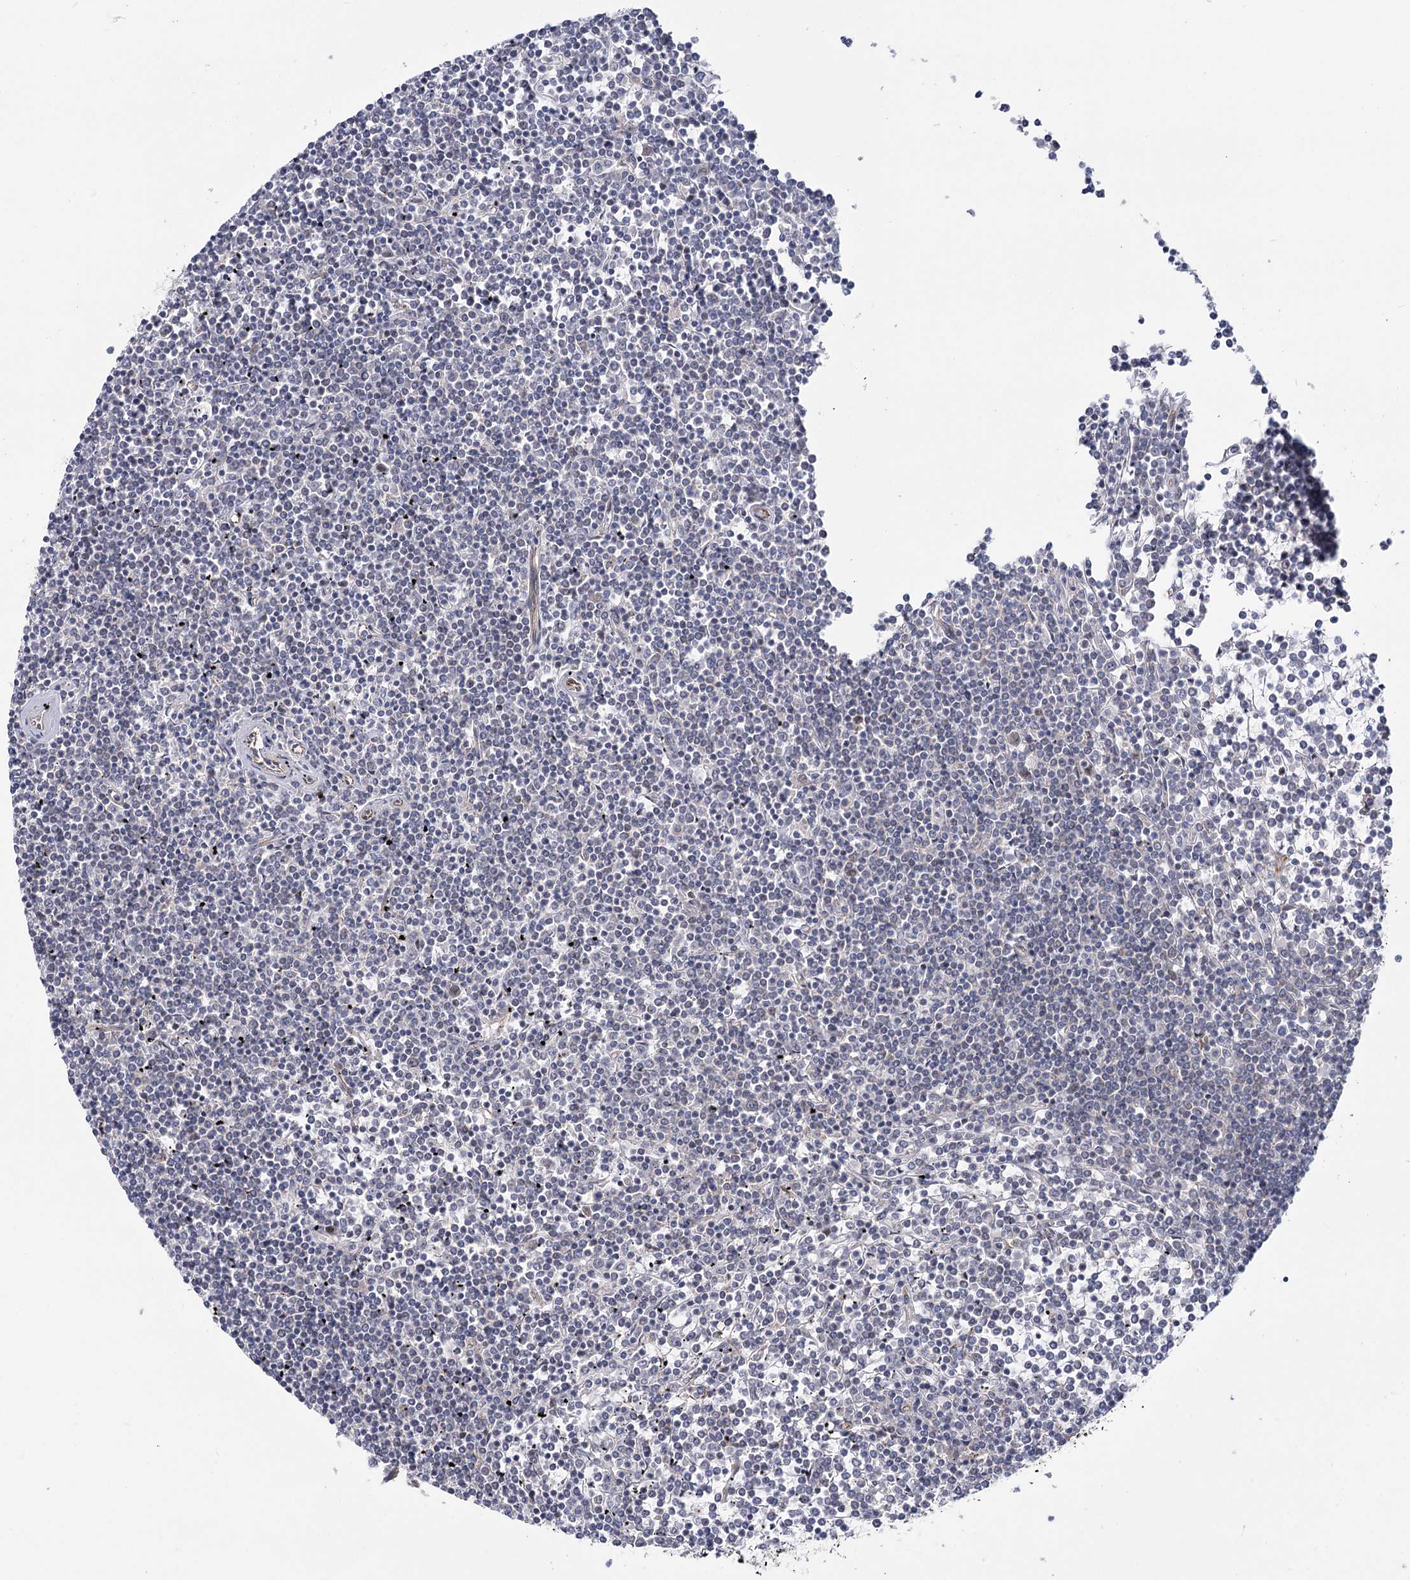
{"staining": {"intensity": "negative", "quantity": "none", "location": "none"}, "tissue": "lymphoma", "cell_type": "Tumor cells", "image_type": "cancer", "snomed": [{"axis": "morphology", "description": "Malignant lymphoma, non-Hodgkin's type, Low grade"}, {"axis": "topography", "description": "Spleen"}], "caption": "IHC photomicrograph of human low-grade malignant lymphoma, non-Hodgkin's type stained for a protein (brown), which shows no positivity in tumor cells.", "gene": "TBC1D9B", "patient": {"sex": "female", "age": 19}}